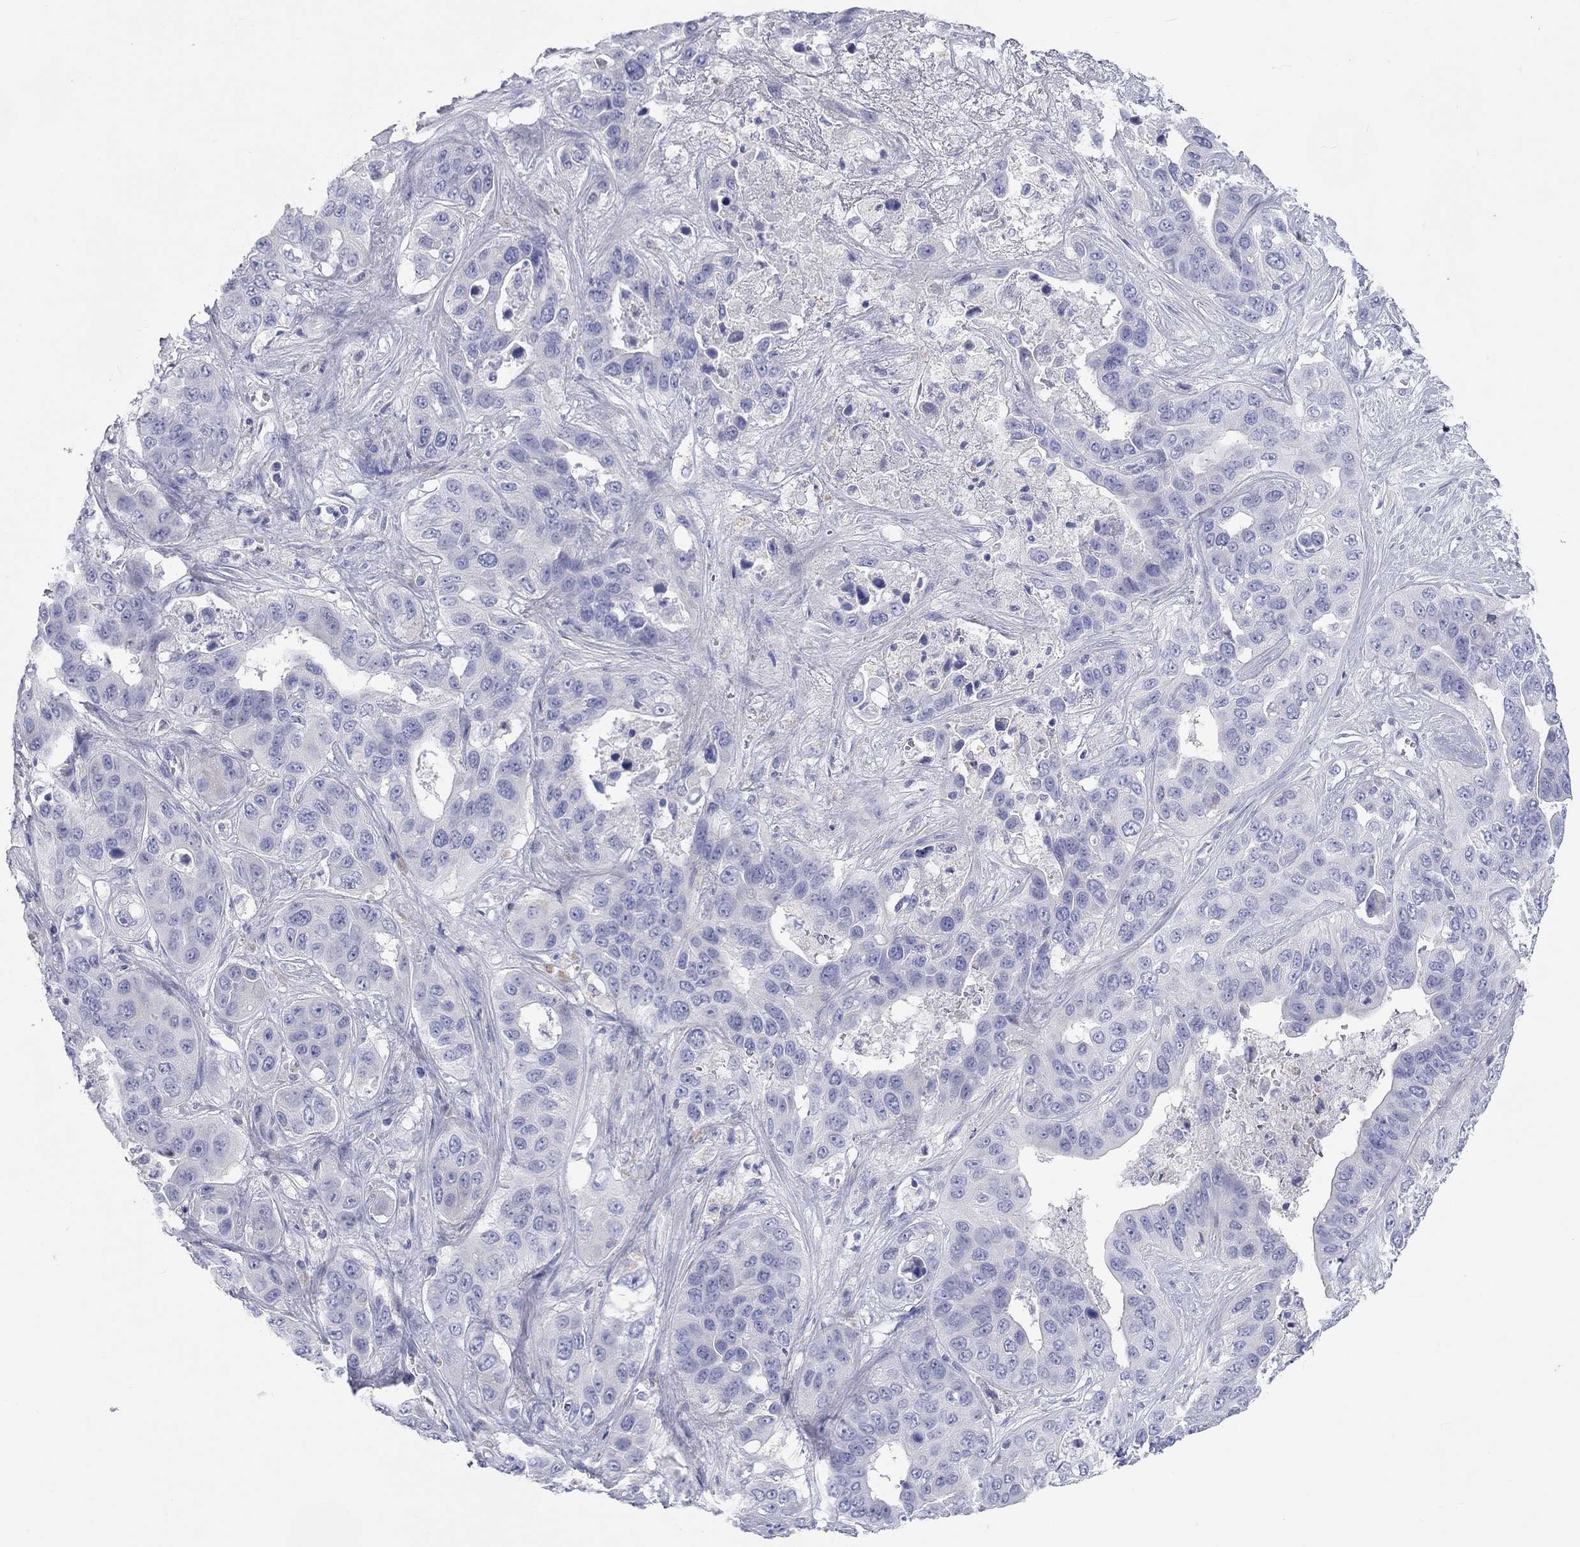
{"staining": {"intensity": "negative", "quantity": "none", "location": "none"}, "tissue": "liver cancer", "cell_type": "Tumor cells", "image_type": "cancer", "snomed": [{"axis": "morphology", "description": "Cholangiocarcinoma"}, {"axis": "topography", "description": "Liver"}], "caption": "Immunohistochemistry image of liver cancer stained for a protein (brown), which shows no positivity in tumor cells.", "gene": "PCDHGC5", "patient": {"sex": "female", "age": 52}}